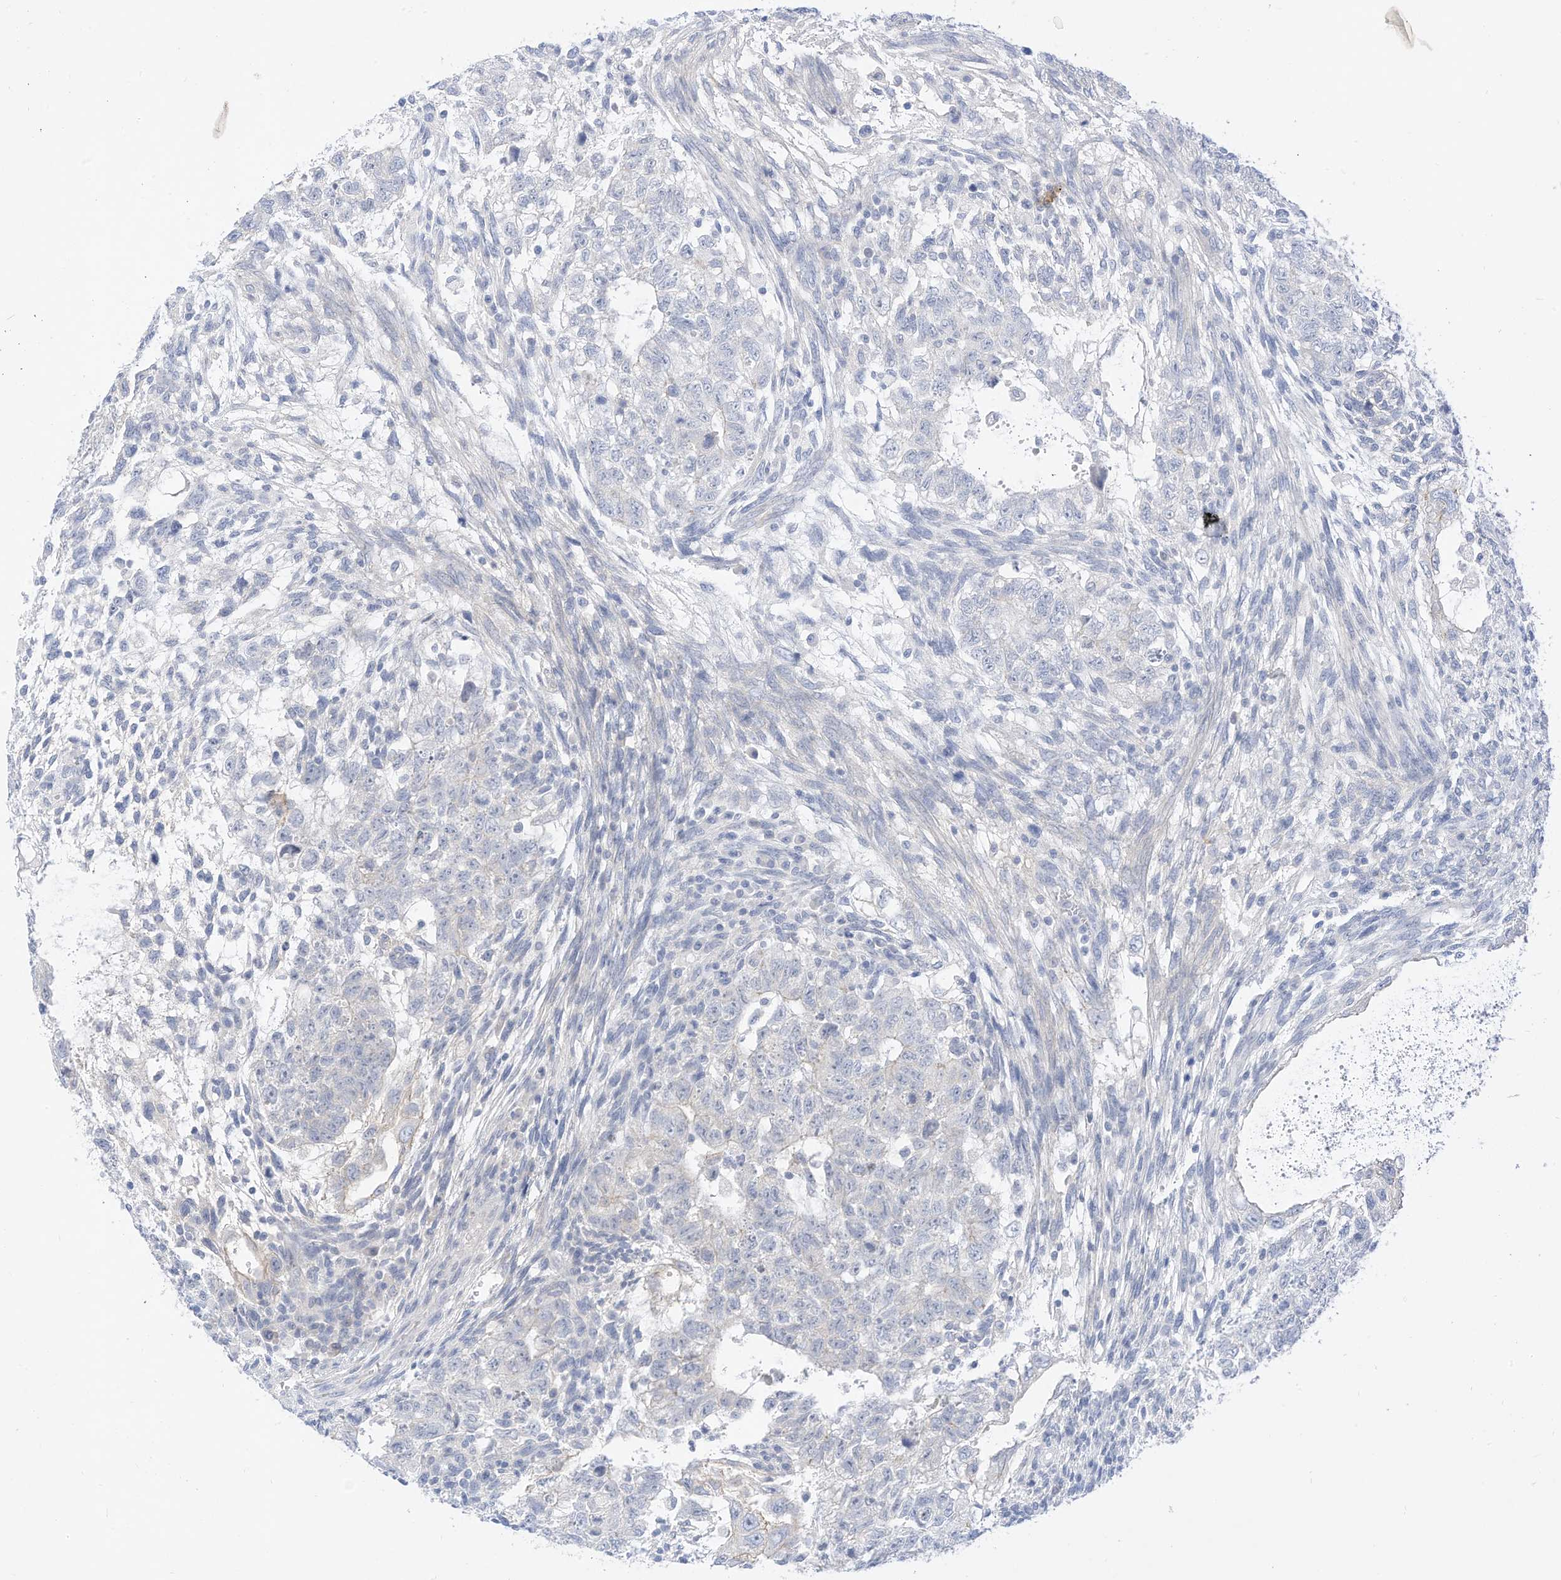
{"staining": {"intensity": "negative", "quantity": "none", "location": "none"}, "tissue": "testis cancer", "cell_type": "Tumor cells", "image_type": "cancer", "snomed": [{"axis": "morphology", "description": "Carcinoma, Embryonal, NOS"}, {"axis": "topography", "description": "Testis"}], "caption": "This is an IHC image of human testis cancer (embryonal carcinoma). There is no positivity in tumor cells.", "gene": "SPOCD1", "patient": {"sex": "male", "age": 37}}